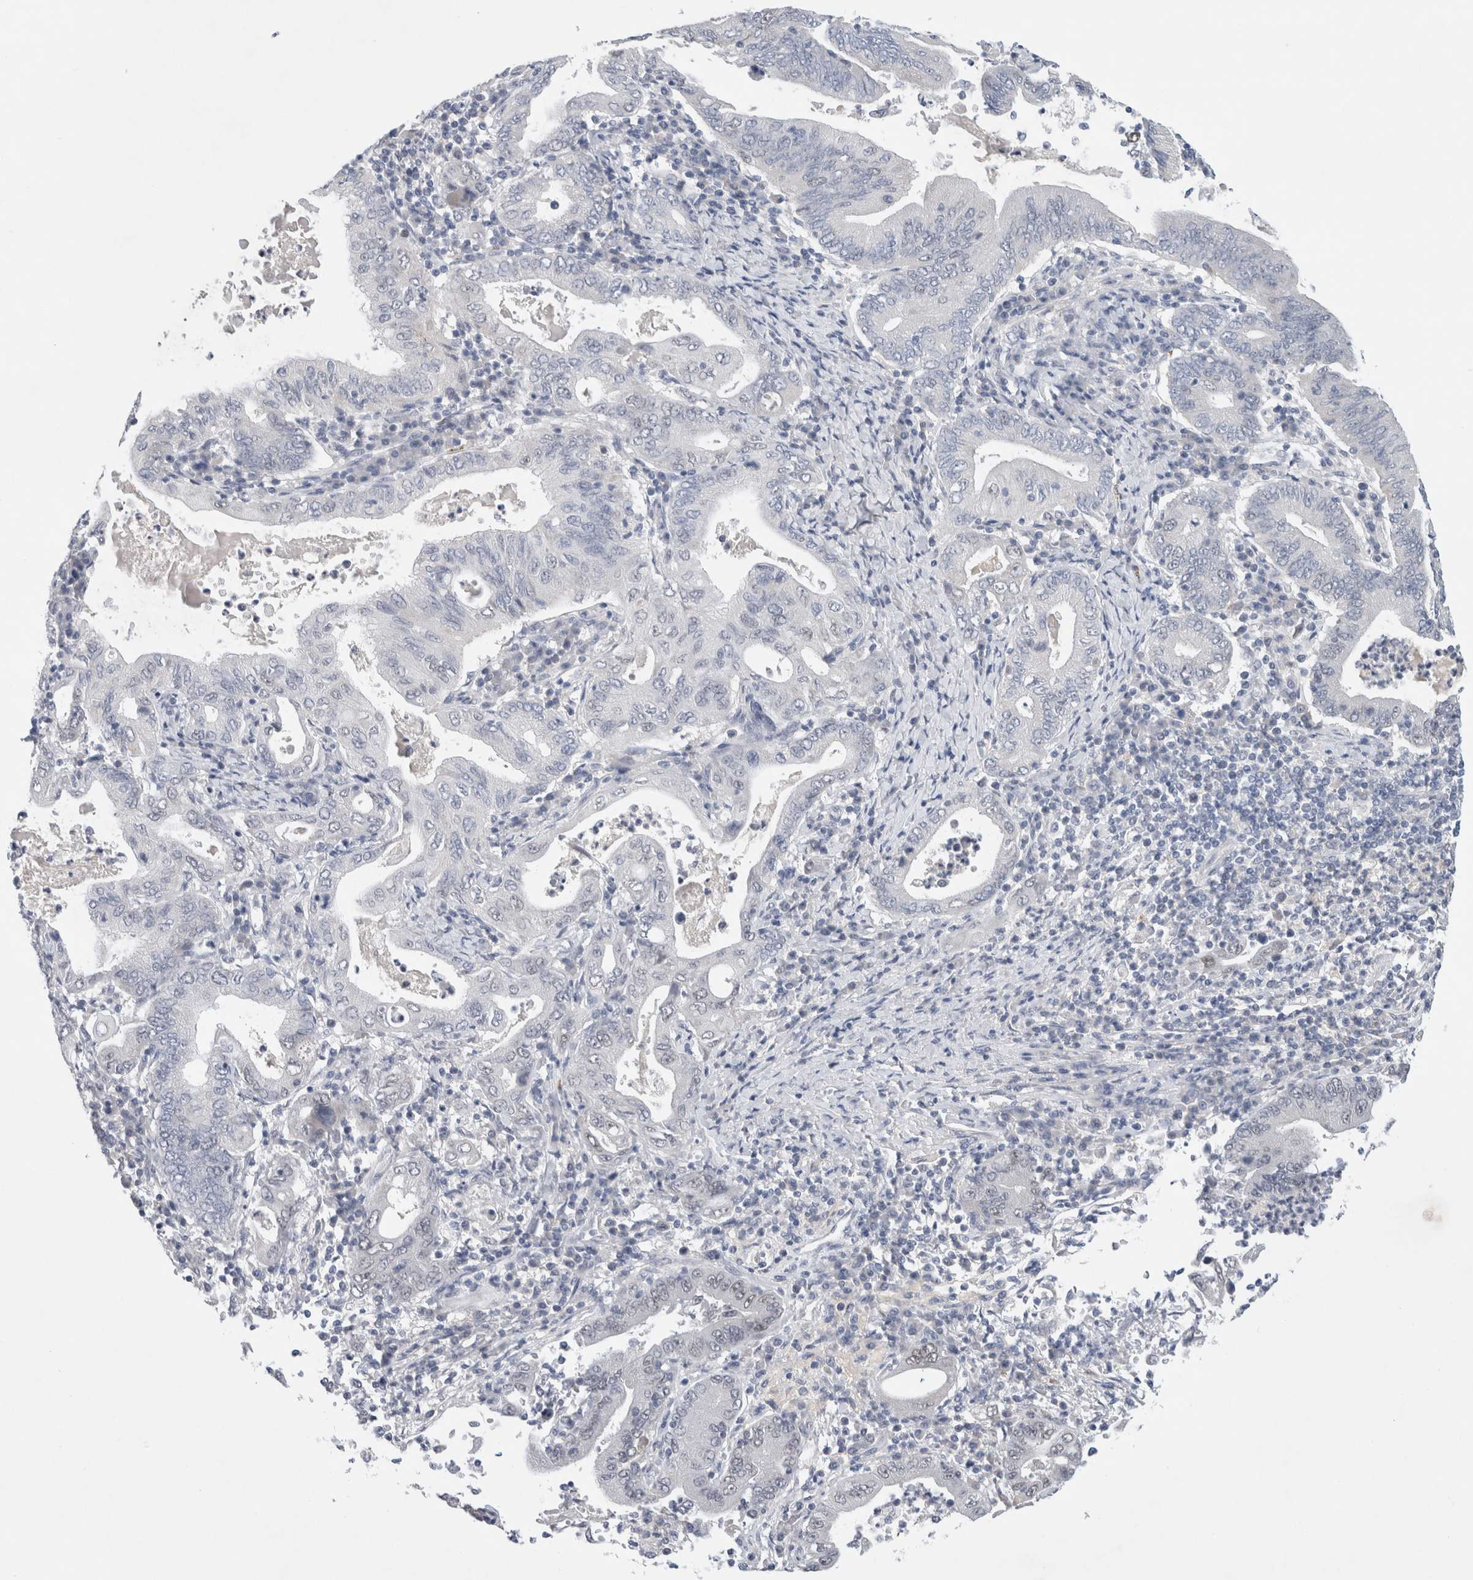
{"staining": {"intensity": "negative", "quantity": "none", "location": "none"}, "tissue": "stomach cancer", "cell_type": "Tumor cells", "image_type": "cancer", "snomed": [{"axis": "morphology", "description": "Normal tissue, NOS"}, {"axis": "morphology", "description": "Adenocarcinoma, NOS"}, {"axis": "topography", "description": "Esophagus"}, {"axis": "topography", "description": "Stomach, upper"}, {"axis": "topography", "description": "Peripheral nerve tissue"}], "caption": "IHC histopathology image of neoplastic tissue: stomach cancer (adenocarcinoma) stained with DAB (3,3'-diaminobenzidine) demonstrates no significant protein staining in tumor cells.", "gene": "KNL1", "patient": {"sex": "male", "age": 62}}